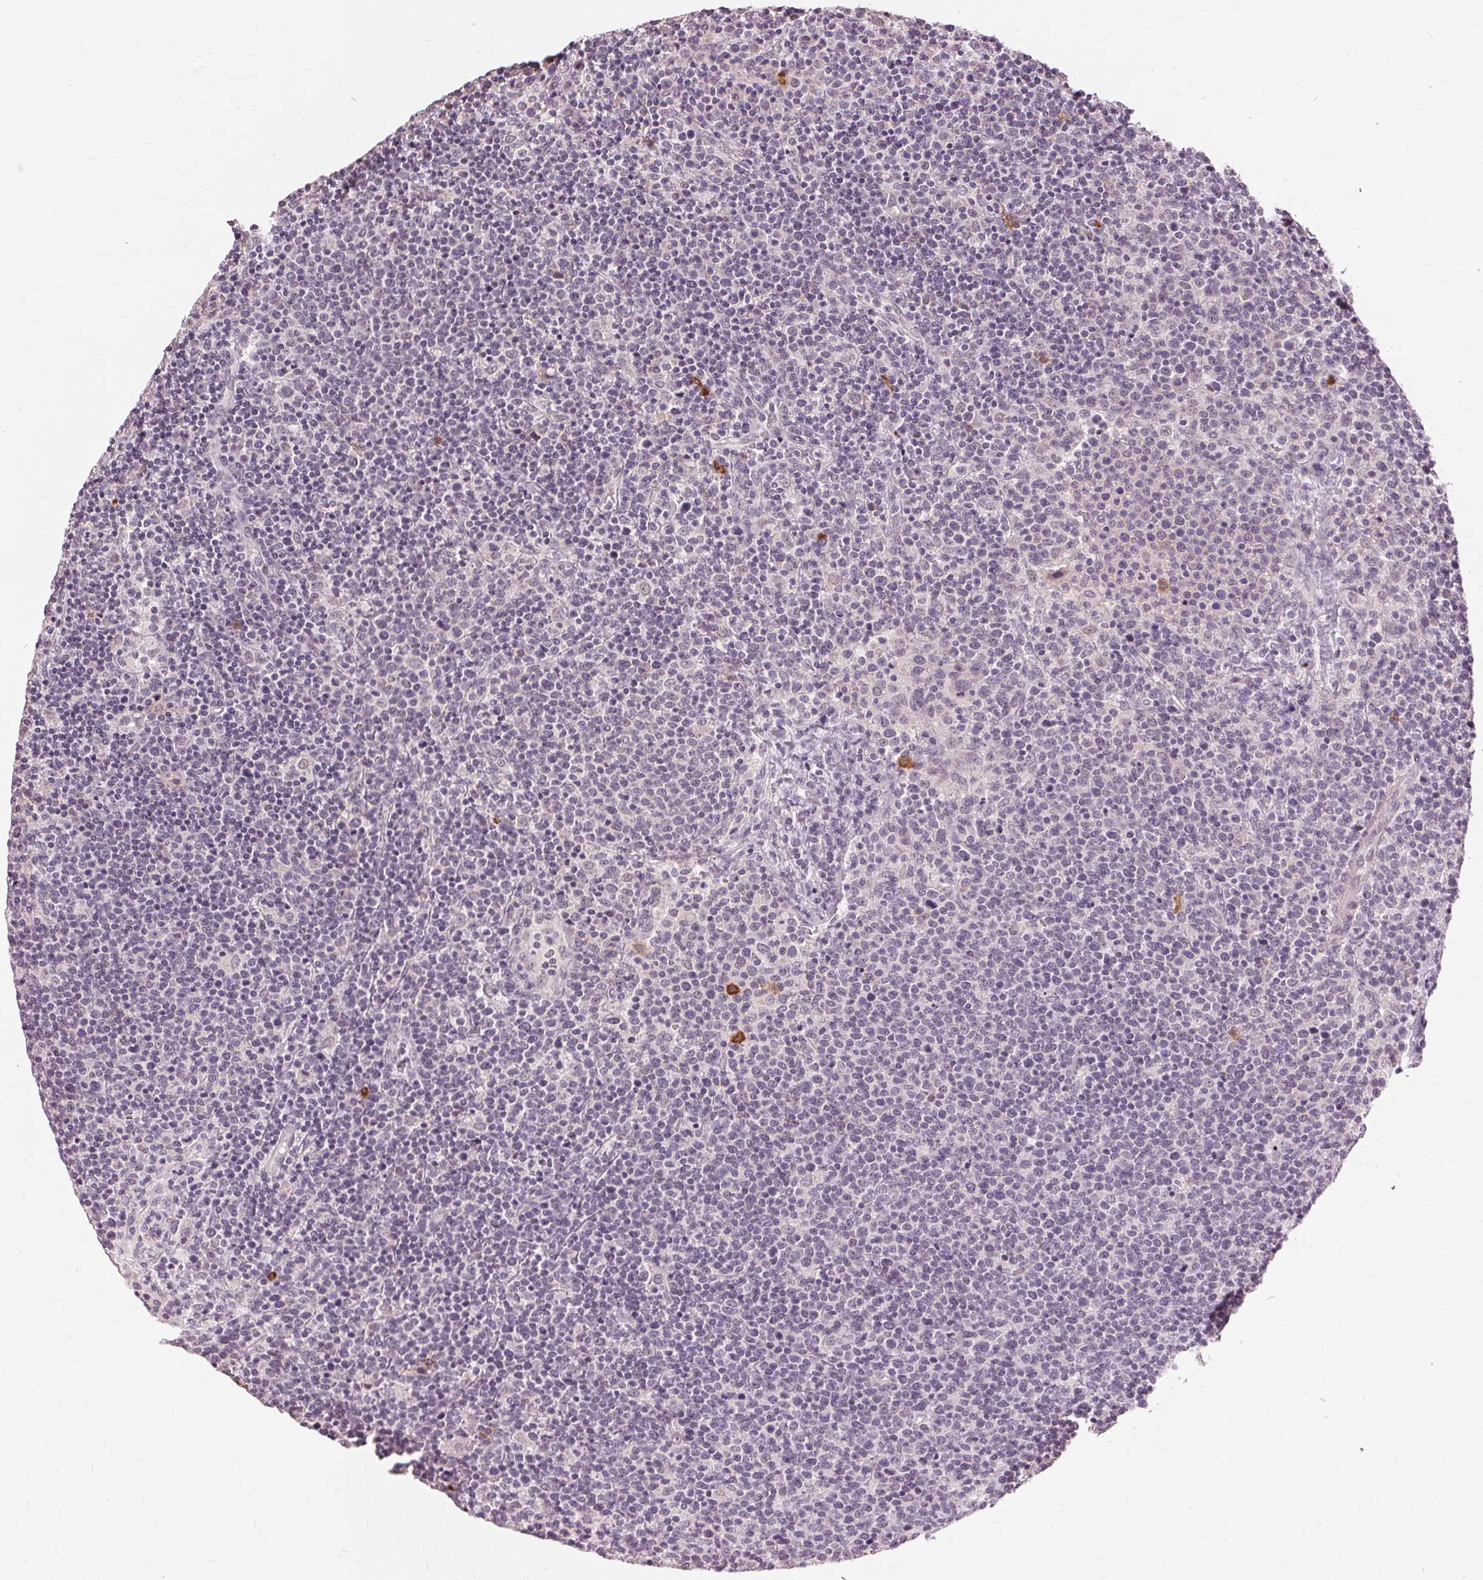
{"staining": {"intensity": "negative", "quantity": "none", "location": "none"}, "tissue": "lymphoma", "cell_type": "Tumor cells", "image_type": "cancer", "snomed": [{"axis": "morphology", "description": "Malignant lymphoma, non-Hodgkin's type, High grade"}, {"axis": "topography", "description": "Lymph node"}], "caption": "A high-resolution image shows immunohistochemistry (IHC) staining of high-grade malignant lymphoma, non-Hodgkin's type, which reveals no significant positivity in tumor cells.", "gene": "SIGLEC6", "patient": {"sex": "male", "age": 61}}